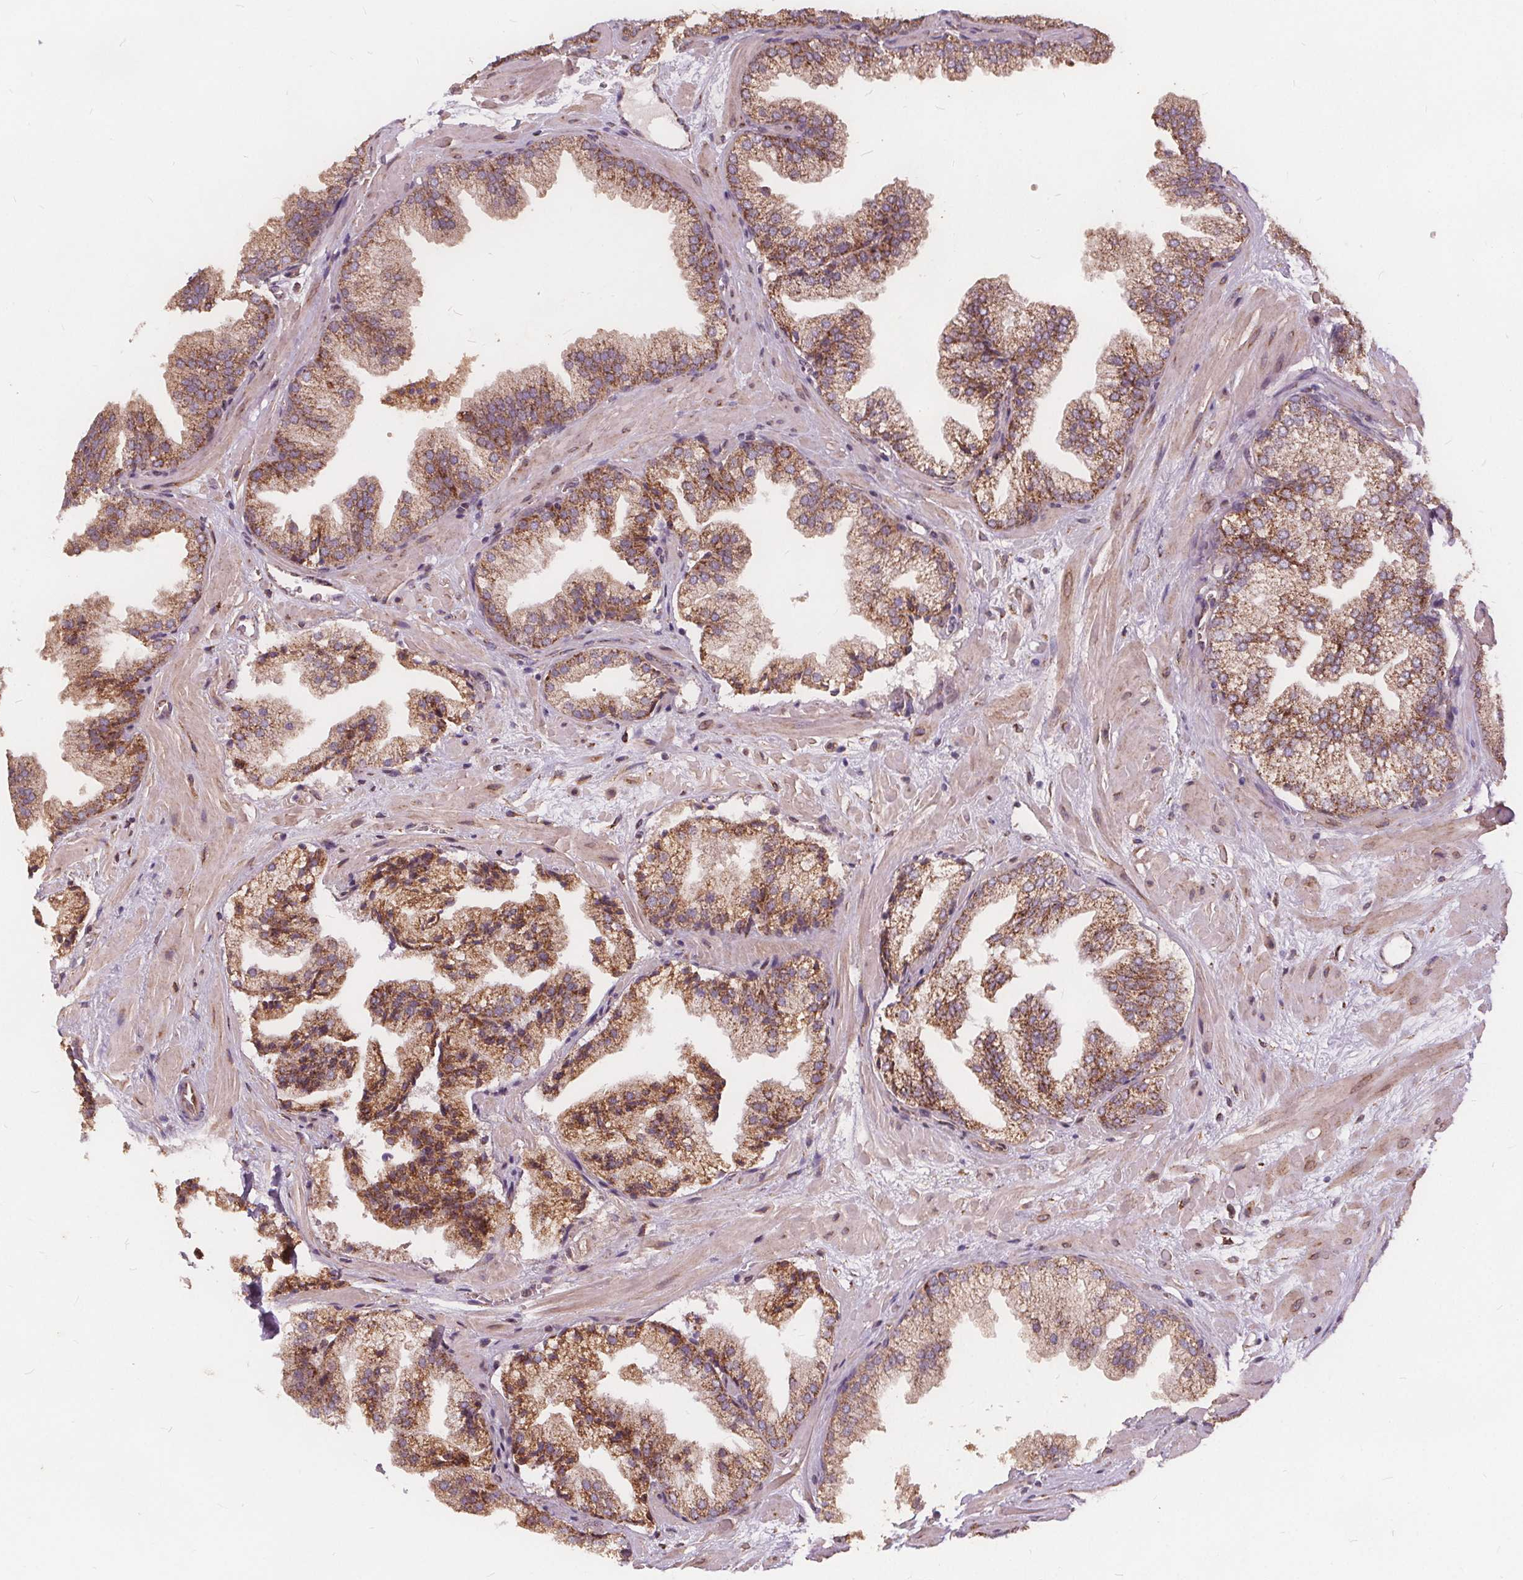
{"staining": {"intensity": "moderate", "quantity": ">75%", "location": "cytoplasmic/membranous"}, "tissue": "prostate", "cell_type": "Glandular cells", "image_type": "normal", "snomed": [{"axis": "morphology", "description": "Normal tissue, NOS"}, {"axis": "topography", "description": "Prostate"}], "caption": "The image demonstrates immunohistochemical staining of normal prostate. There is moderate cytoplasmic/membranous expression is present in about >75% of glandular cells.", "gene": "PLSCR3", "patient": {"sex": "male", "age": 37}}